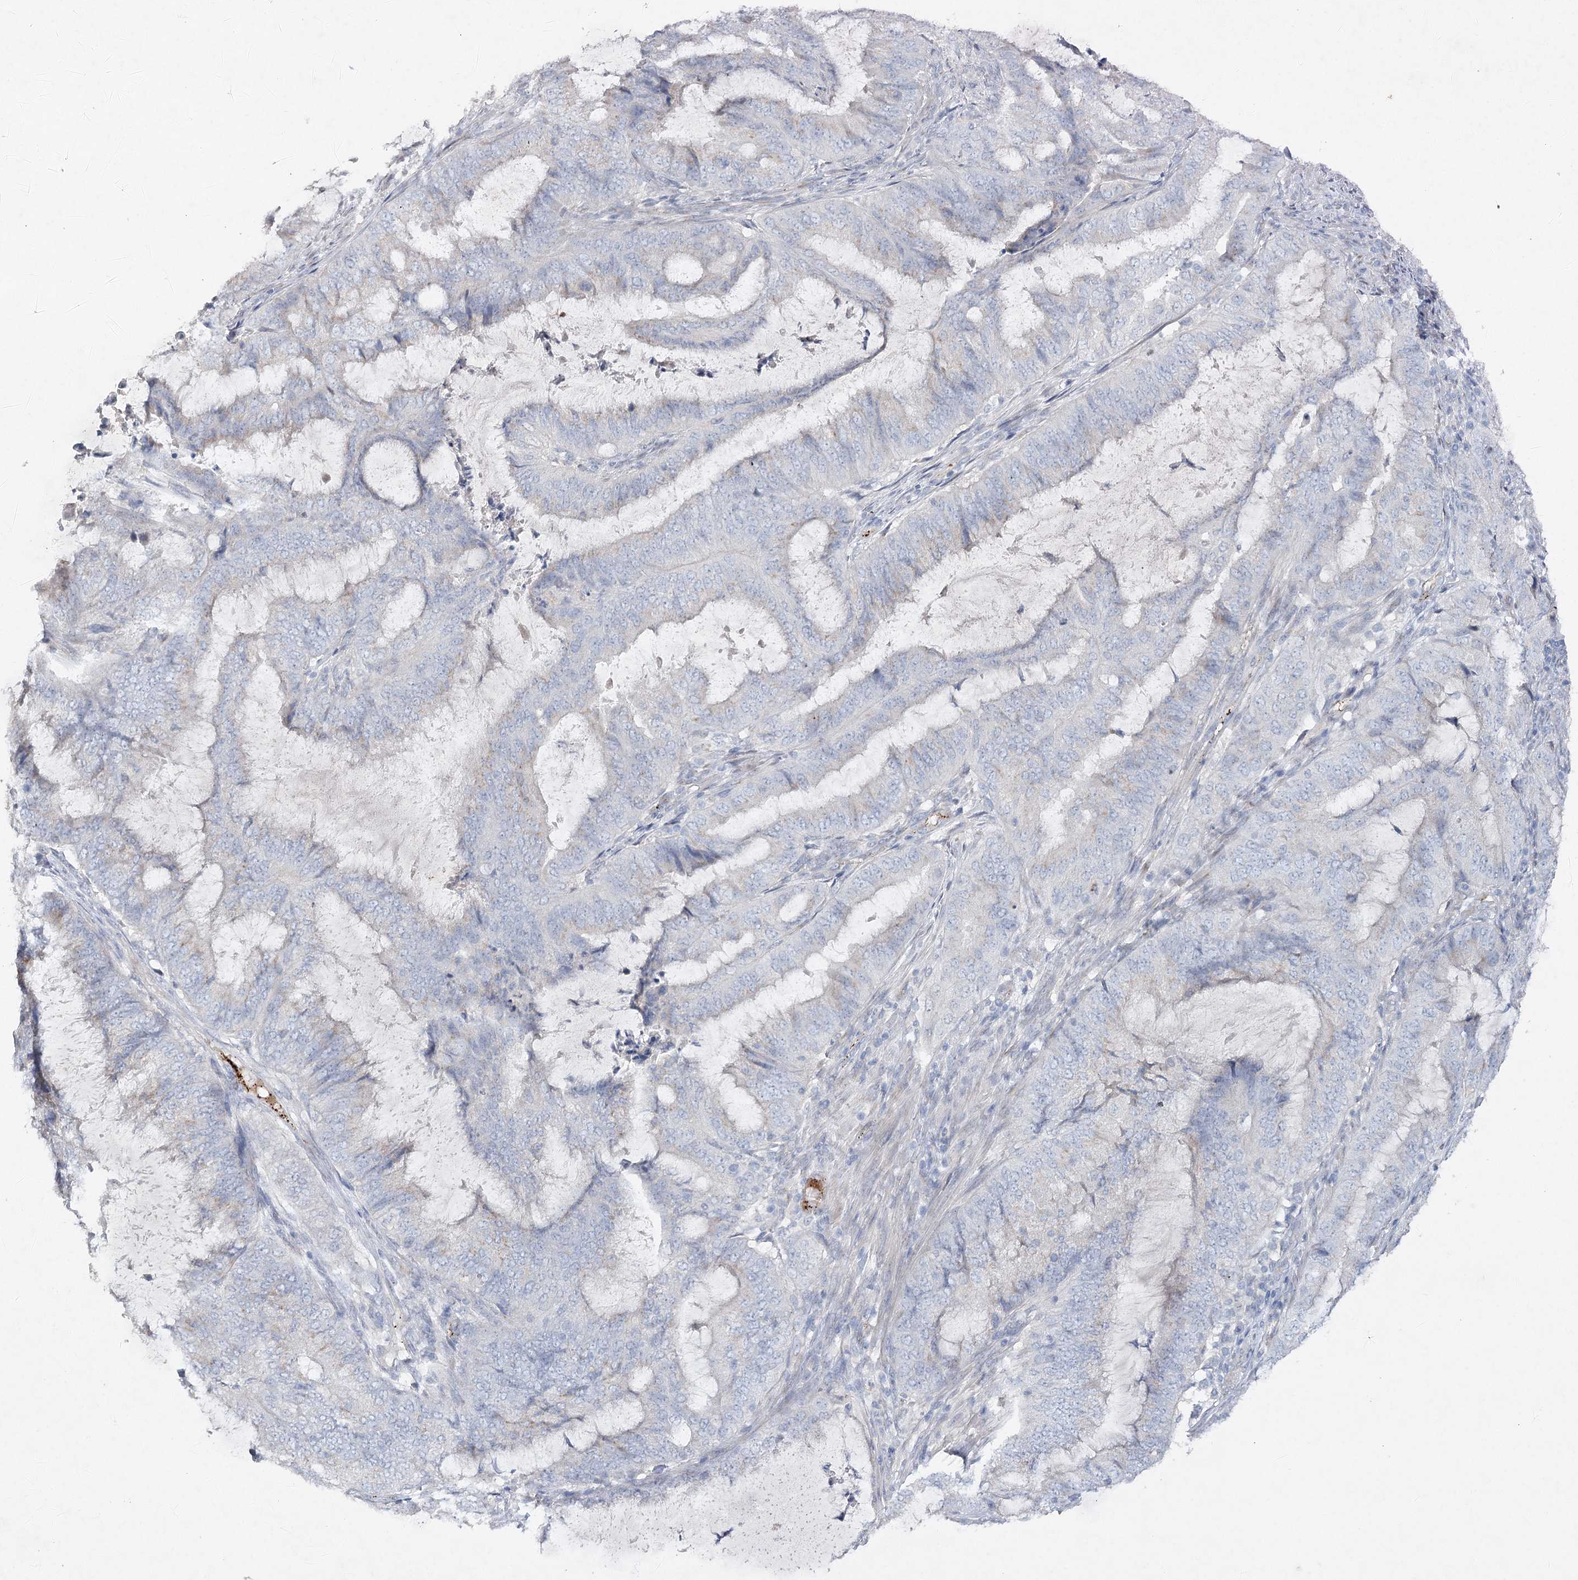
{"staining": {"intensity": "negative", "quantity": "none", "location": "none"}, "tissue": "endometrial cancer", "cell_type": "Tumor cells", "image_type": "cancer", "snomed": [{"axis": "morphology", "description": "Adenocarcinoma, NOS"}, {"axis": "topography", "description": "Endometrium"}], "caption": "Tumor cells are negative for protein expression in human endometrial cancer (adenocarcinoma).", "gene": "RFX6", "patient": {"sex": "female", "age": 51}}